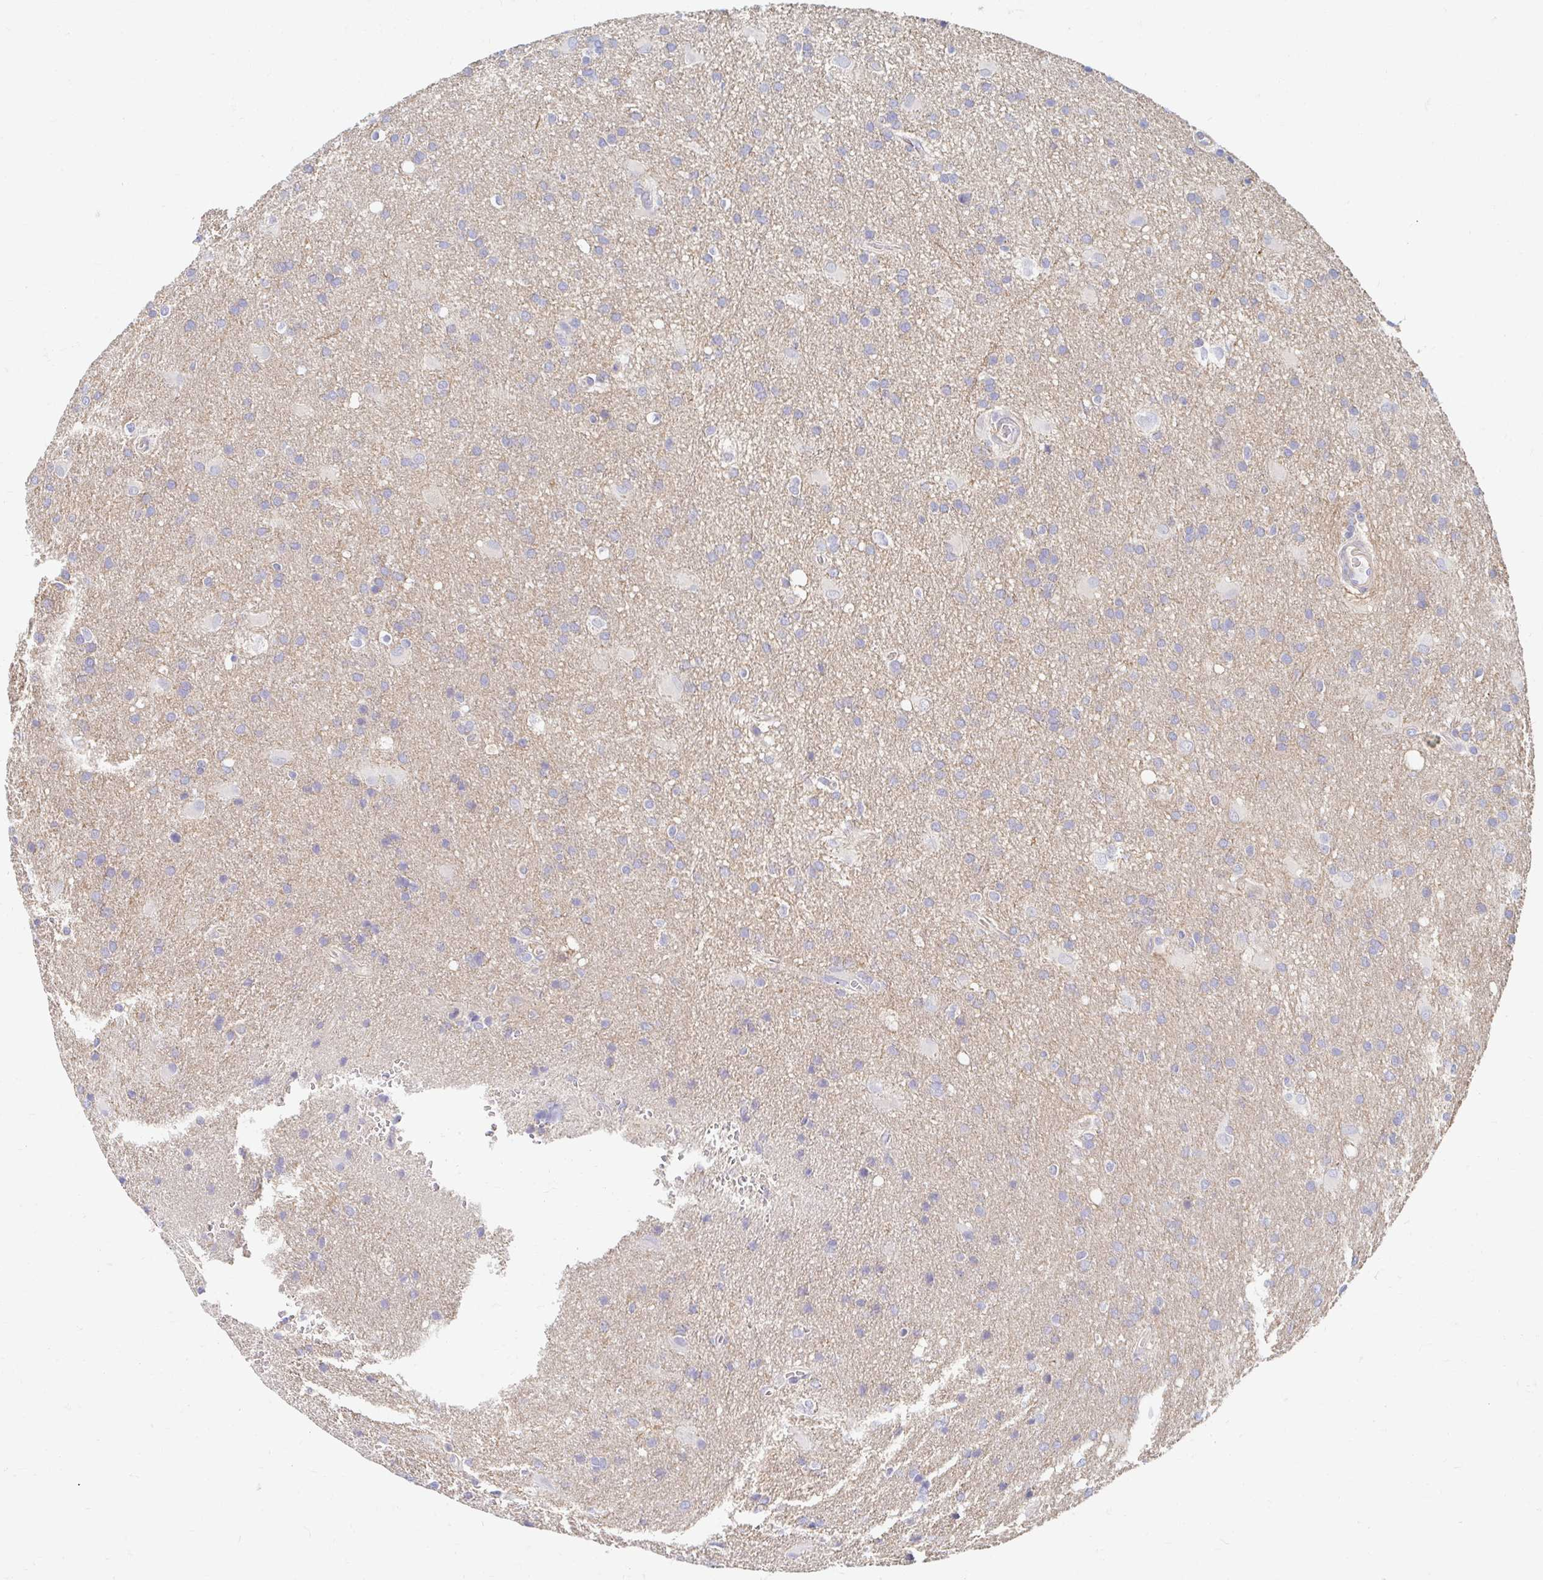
{"staining": {"intensity": "negative", "quantity": "none", "location": "none"}, "tissue": "glioma", "cell_type": "Tumor cells", "image_type": "cancer", "snomed": [{"axis": "morphology", "description": "Glioma, malignant, Low grade"}, {"axis": "topography", "description": "Brain"}], "caption": "Tumor cells show no significant positivity in malignant glioma (low-grade).", "gene": "MYLK2", "patient": {"sex": "male", "age": 66}}